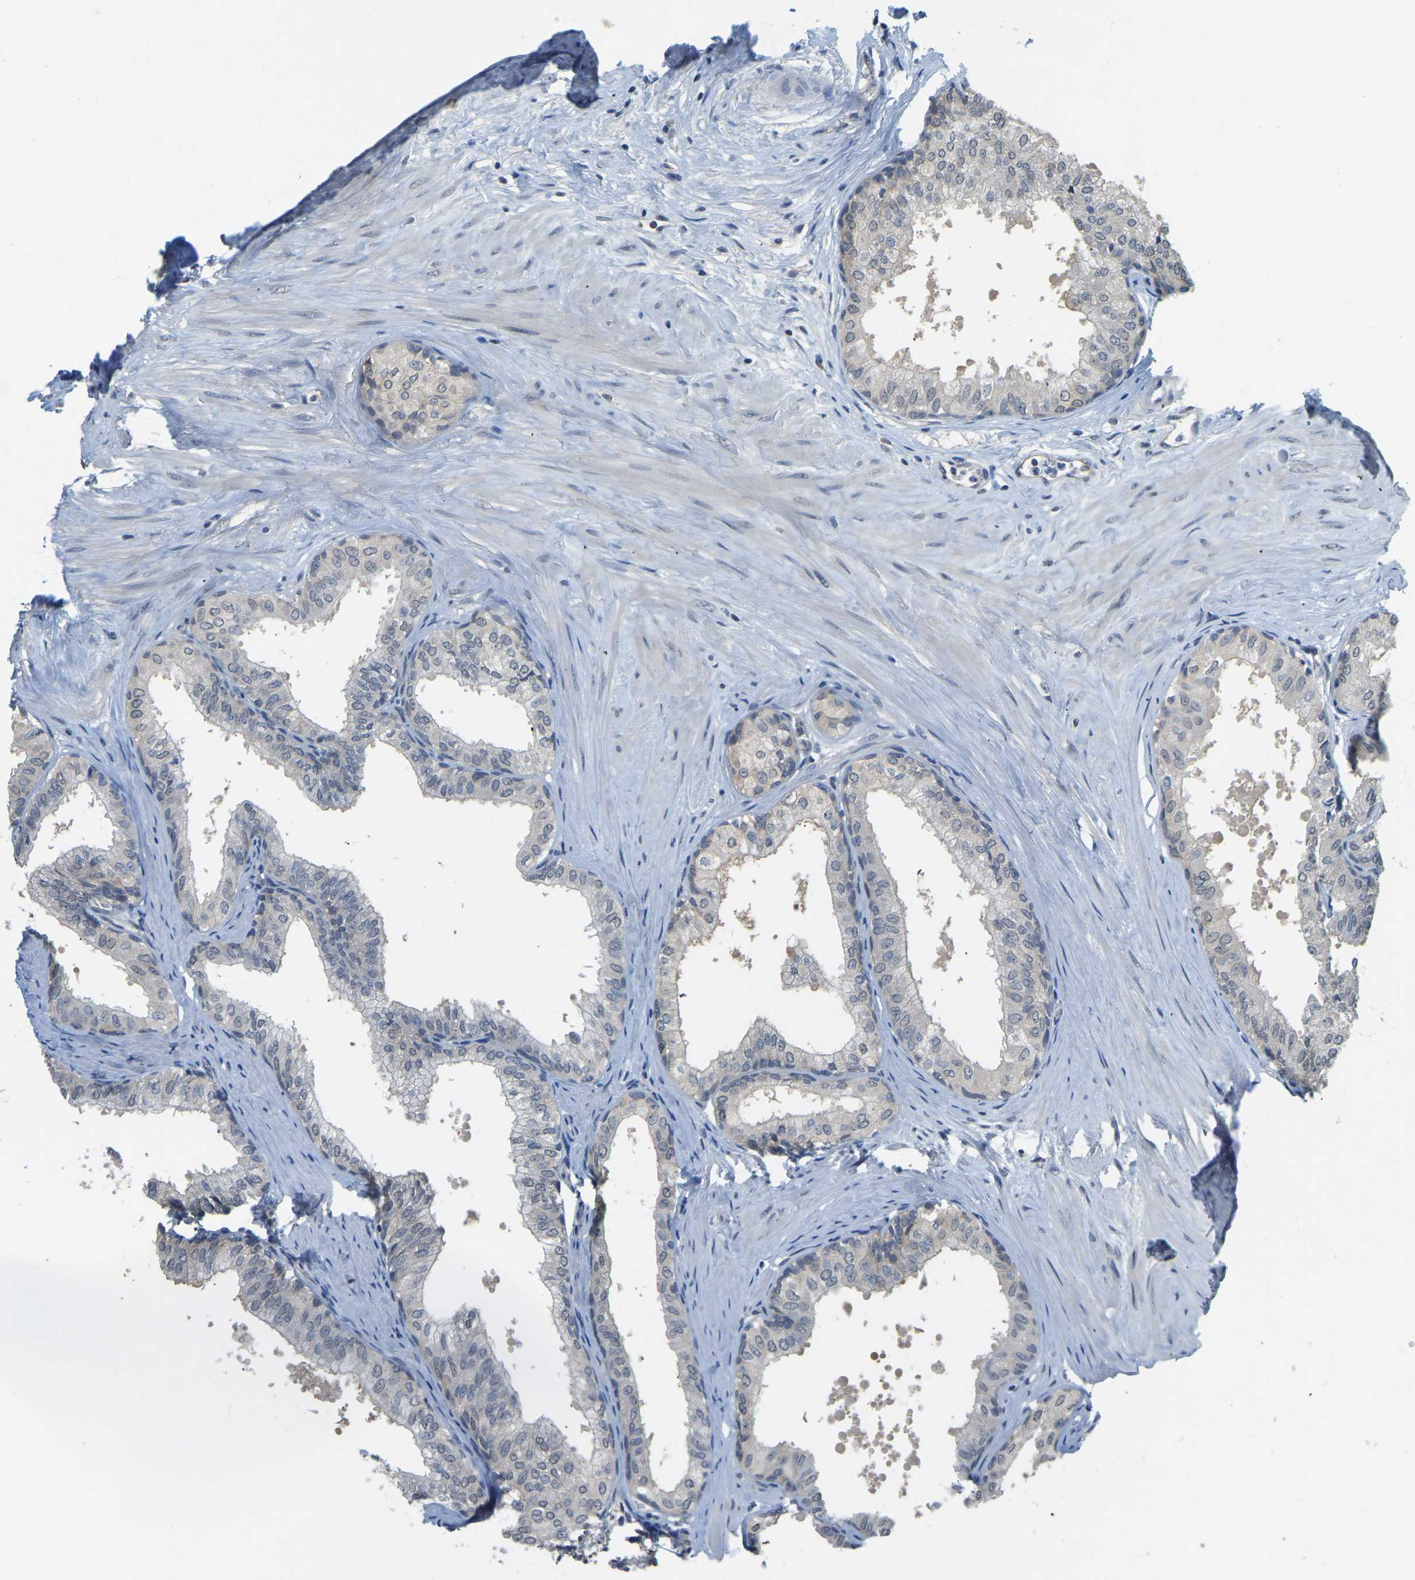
{"staining": {"intensity": "moderate", "quantity": "25%-75%", "location": "cytoplasmic/membranous"}, "tissue": "seminal vesicle", "cell_type": "Glandular cells", "image_type": "normal", "snomed": [{"axis": "morphology", "description": "Normal tissue, NOS"}, {"axis": "topography", "description": "Prostate"}, {"axis": "topography", "description": "Seminal veicle"}], "caption": "Immunohistochemical staining of benign seminal vesicle reveals moderate cytoplasmic/membranous protein staining in about 25%-75% of glandular cells. The protein of interest is stained brown, and the nuclei are stained in blue (DAB IHC with brightfield microscopy, high magnification).", "gene": "AHNAK", "patient": {"sex": "male", "age": 60}}